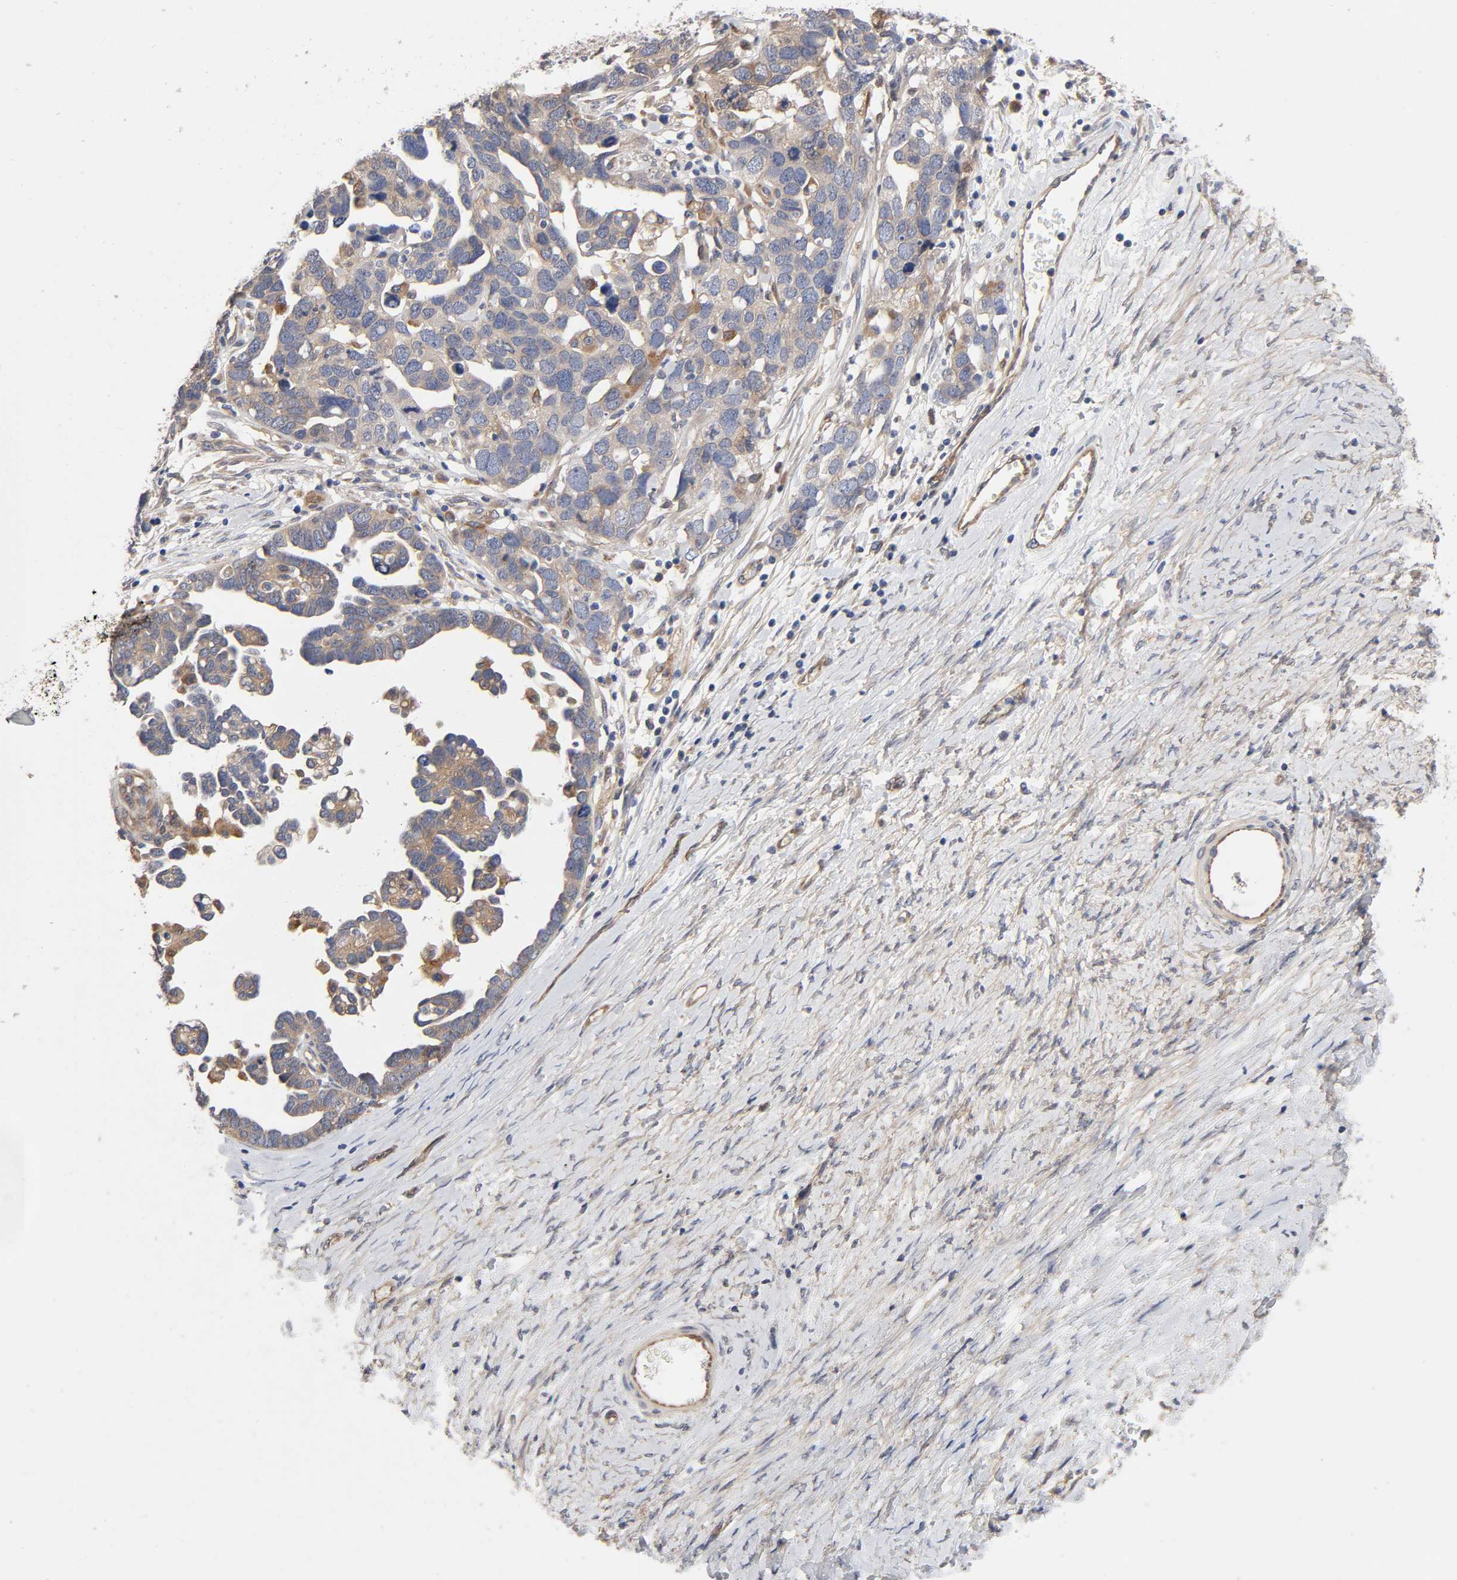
{"staining": {"intensity": "weak", "quantity": "<25%", "location": "cytoplasmic/membranous"}, "tissue": "ovarian cancer", "cell_type": "Tumor cells", "image_type": "cancer", "snomed": [{"axis": "morphology", "description": "Cystadenocarcinoma, serous, NOS"}, {"axis": "topography", "description": "Ovary"}], "caption": "Immunohistochemistry (IHC) of ovarian cancer (serous cystadenocarcinoma) shows no staining in tumor cells. Brightfield microscopy of immunohistochemistry (IHC) stained with DAB (3,3'-diaminobenzidine) (brown) and hematoxylin (blue), captured at high magnification.", "gene": "RAB13", "patient": {"sex": "female", "age": 54}}